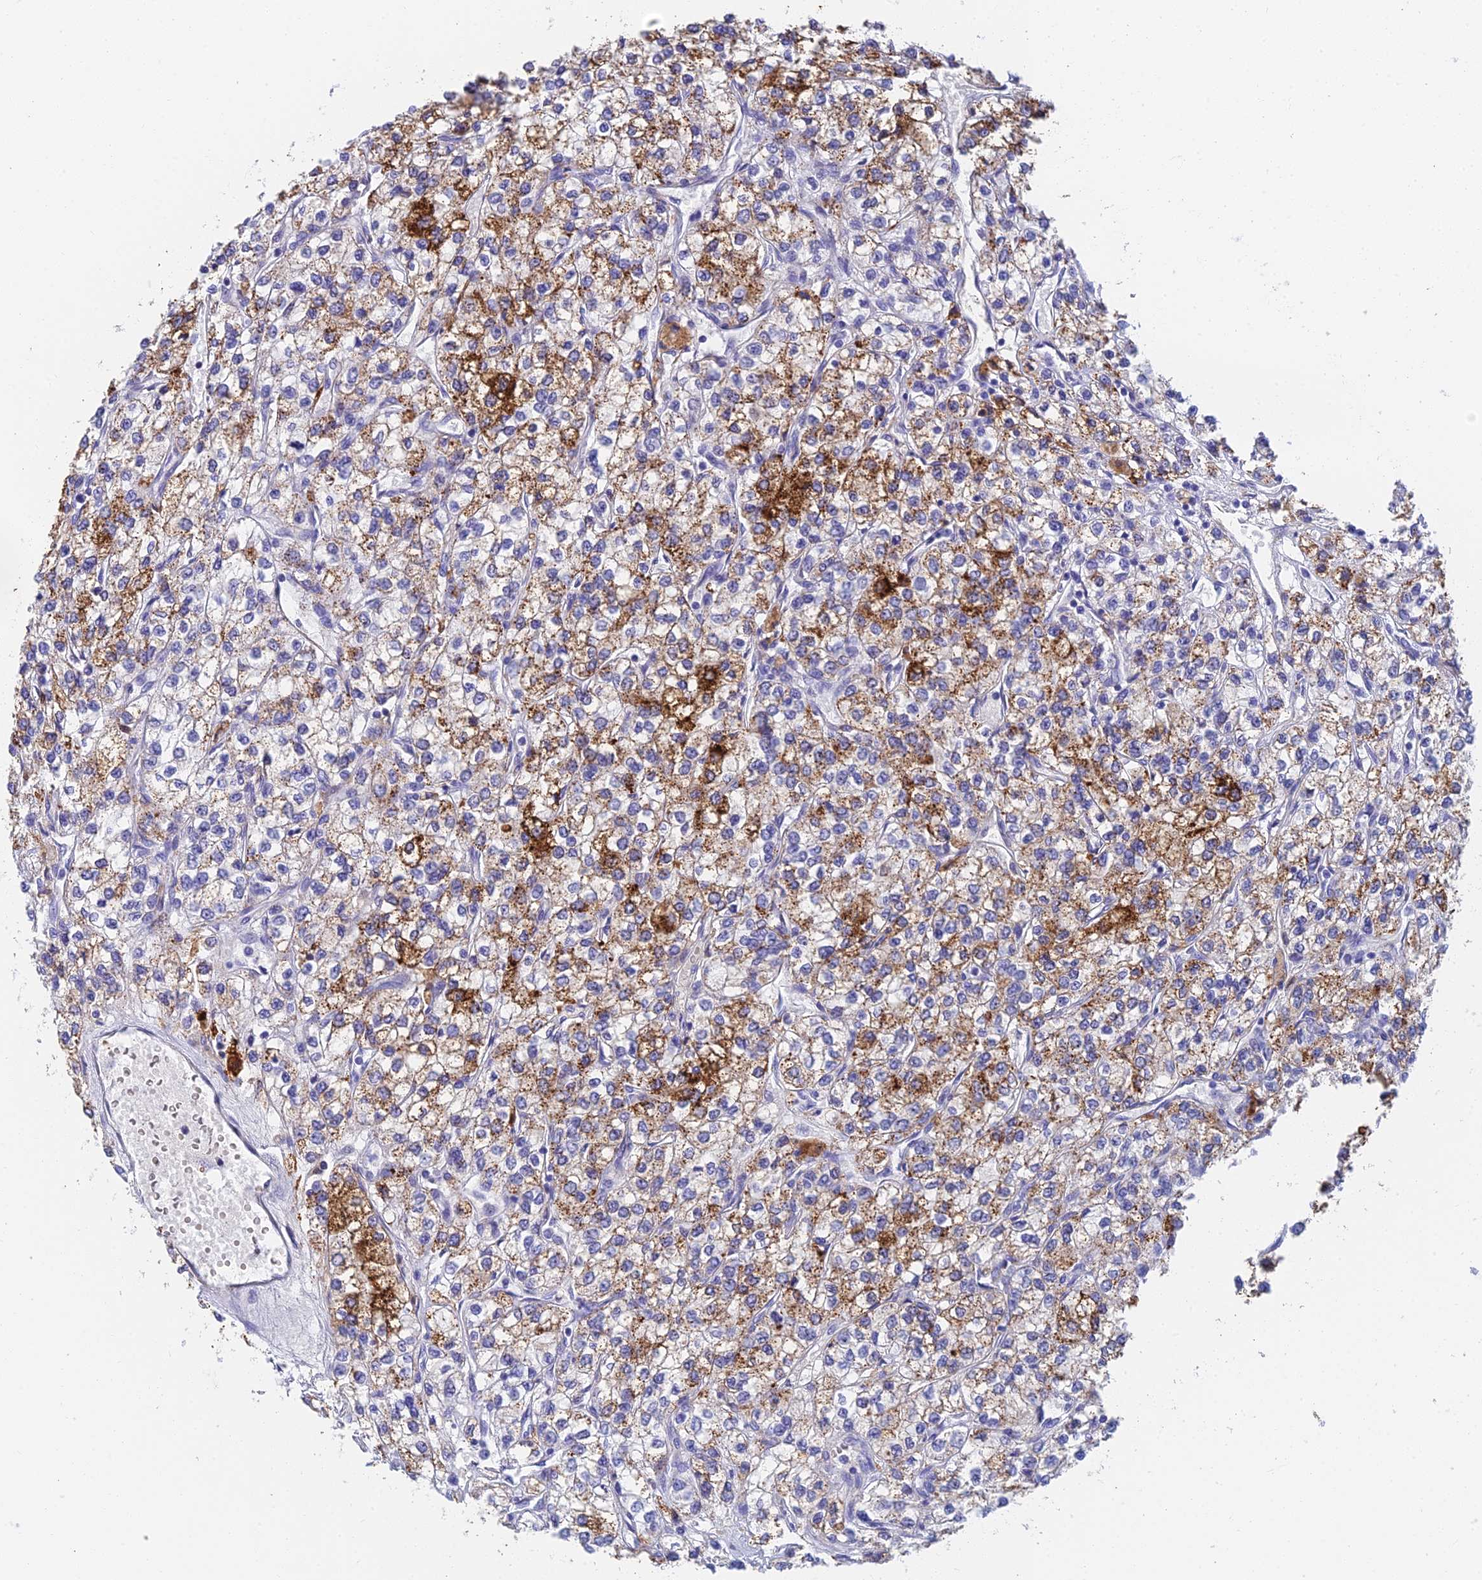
{"staining": {"intensity": "moderate", "quantity": "25%-75%", "location": "cytoplasmic/membranous"}, "tissue": "renal cancer", "cell_type": "Tumor cells", "image_type": "cancer", "snomed": [{"axis": "morphology", "description": "Adenocarcinoma, NOS"}, {"axis": "topography", "description": "Kidney"}], "caption": "Tumor cells exhibit medium levels of moderate cytoplasmic/membranous positivity in about 25%-75% of cells in renal cancer. The protein of interest is stained brown, and the nuclei are stained in blue (DAB (3,3'-diaminobenzidine) IHC with brightfield microscopy, high magnification).", "gene": "ADAMTS13", "patient": {"sex": "male", "age": 80}}